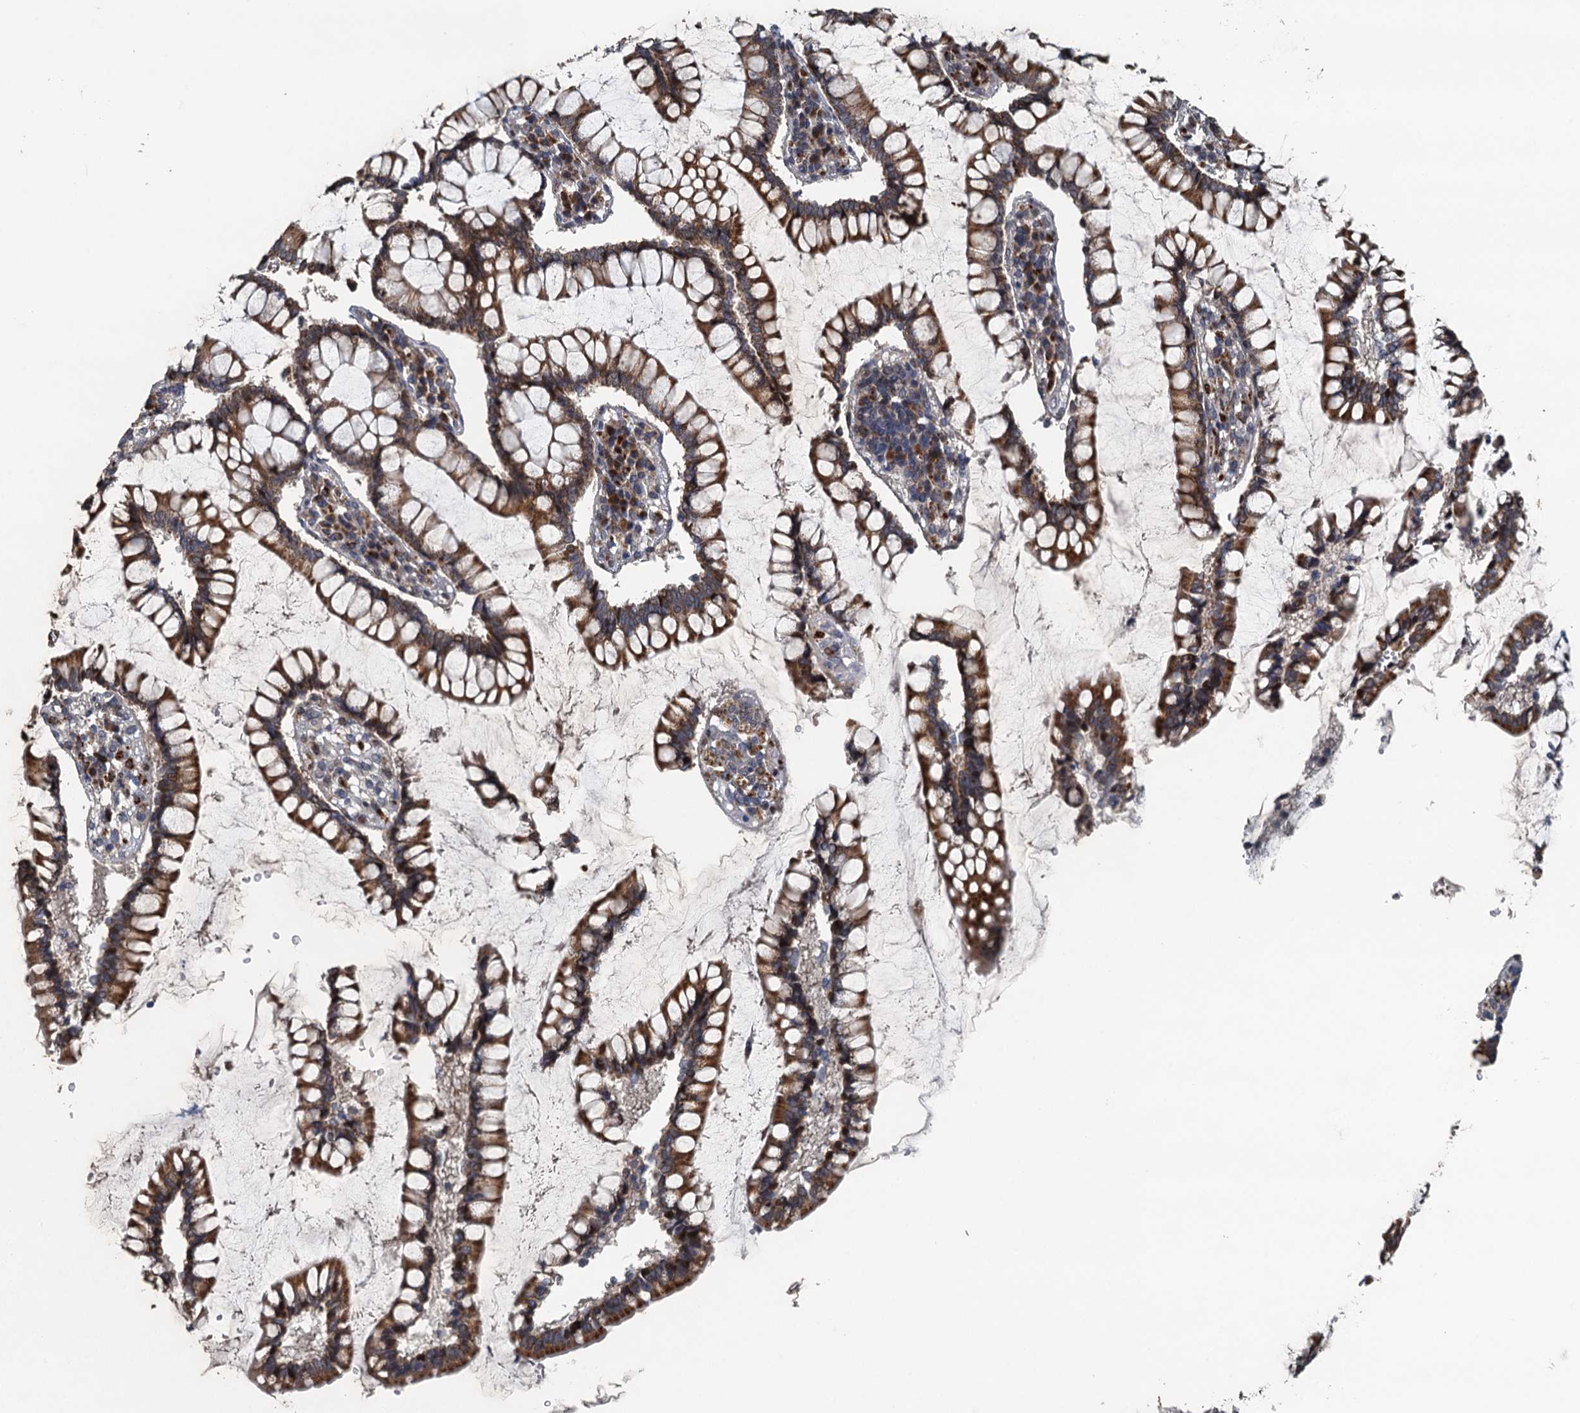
{"staining": {"intensity": "moderate", "quantity": ">75%", "location": "cytoplasmic/membranous"}, "tissue": "colon", "cell_type": "Endothelial cells", "image_type": "normal", "snomed": [{"axis": "morphology", "description": "Normal tissue, NOS"}, {"axis": "topography", "description": "Colon"}], "caption": "Colon stained with immunohistochemistry (IHC) reveals moderate cytoplasmic/membranous positivity in about >75% of endothelial cells.", "gene": "AGRN", "patient": {"sex": "female", "age": 79}}